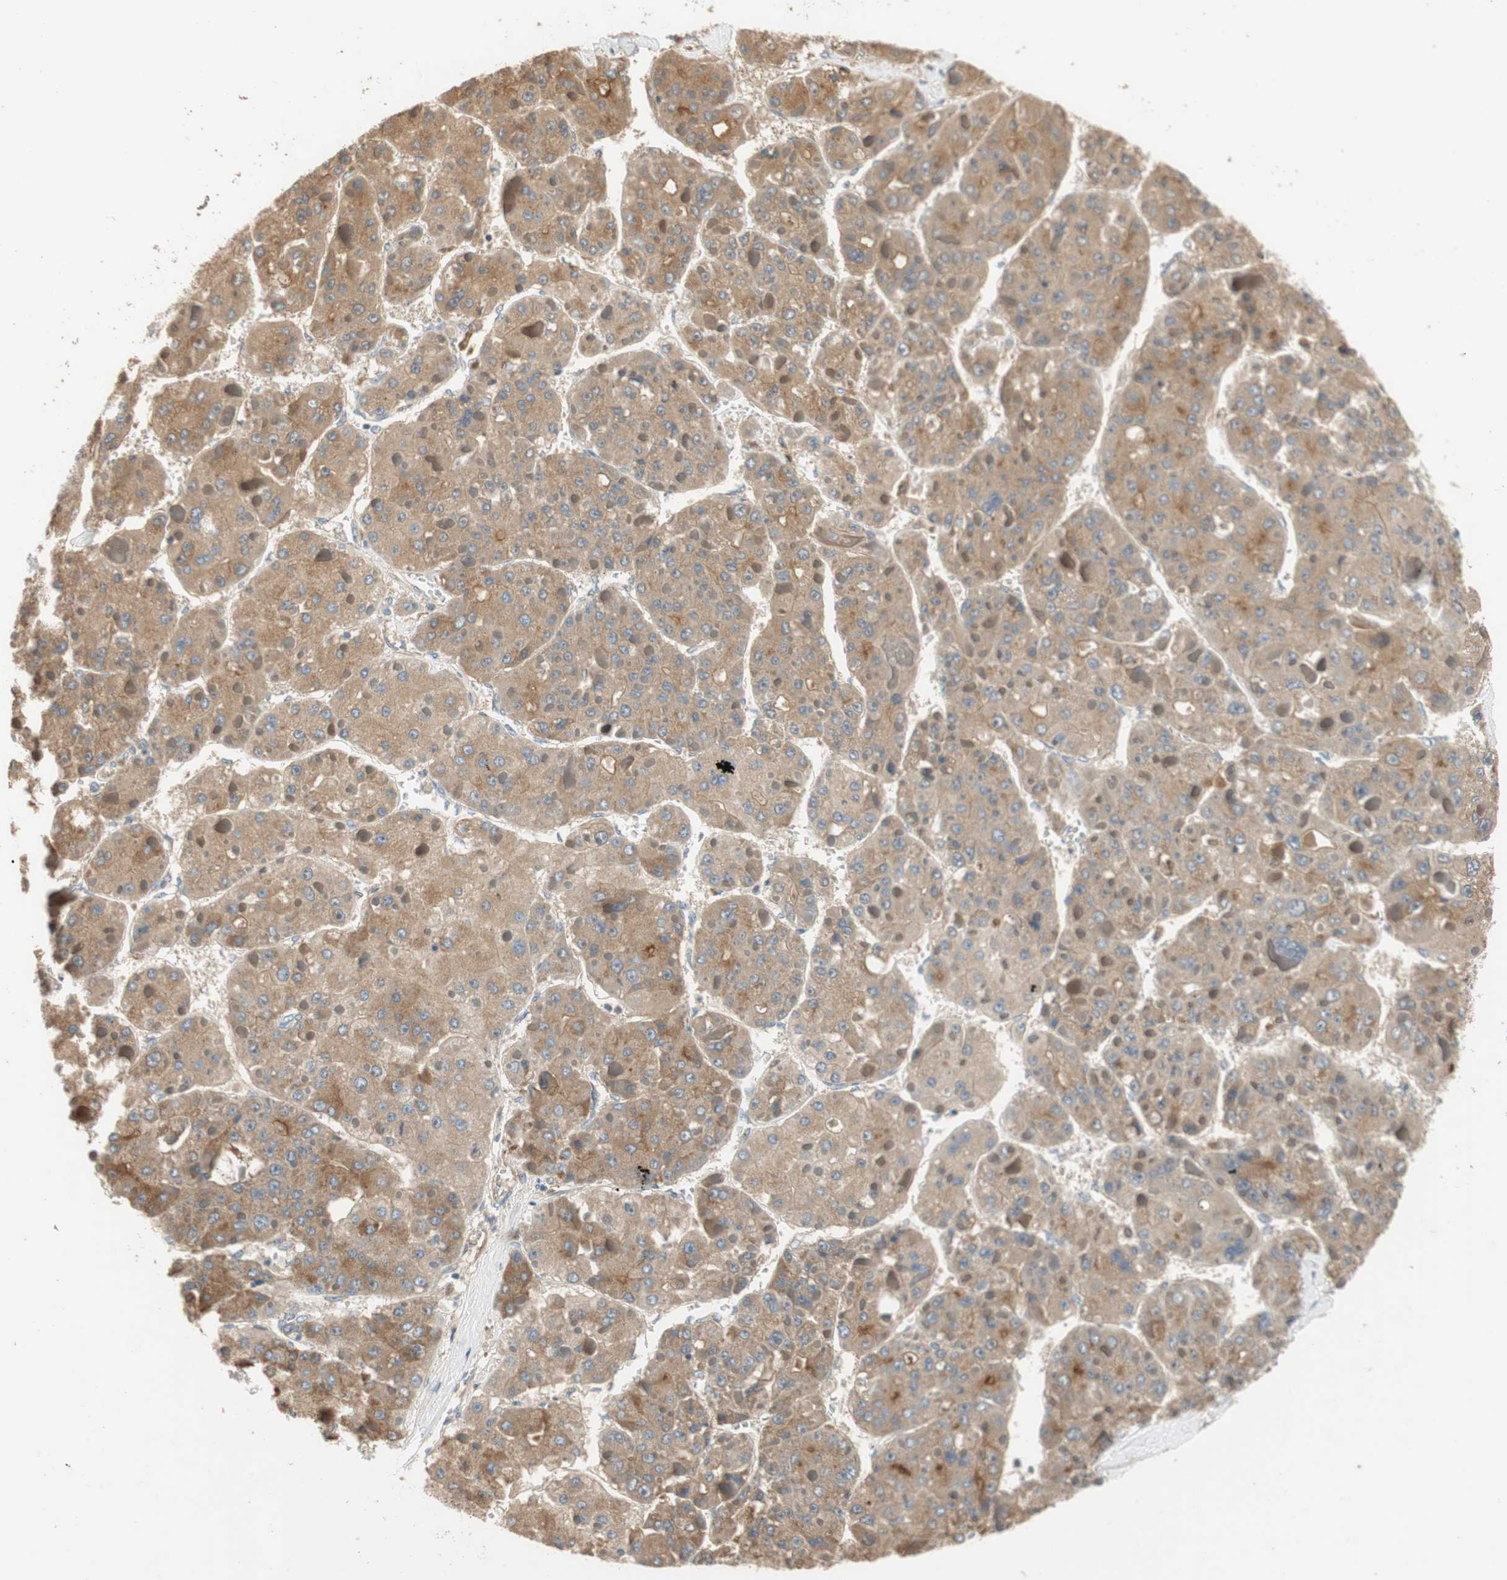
{"staining": {"intensity": "moderate", "quantity": ">75%", "location": "cytoplasmic/membranous"}, "tissue": "liver cancer", "cell_type": "Tumor cells", "image_type": "cancer", "snomed": [{"axis": "morphology", "description": "Carcinoma, Hepatocellular, NOS"}, {"axis": "topography", "description": "Liver"}], "caption": "Liver cancer (hepatocellular carcinoma) stained for a protein (brown) shows moderate cytoplasmic/membranous positive expression in about >75% of tumor cells.", "gene": "ALPL", "patient": {"sex": "female", "age": 73}}